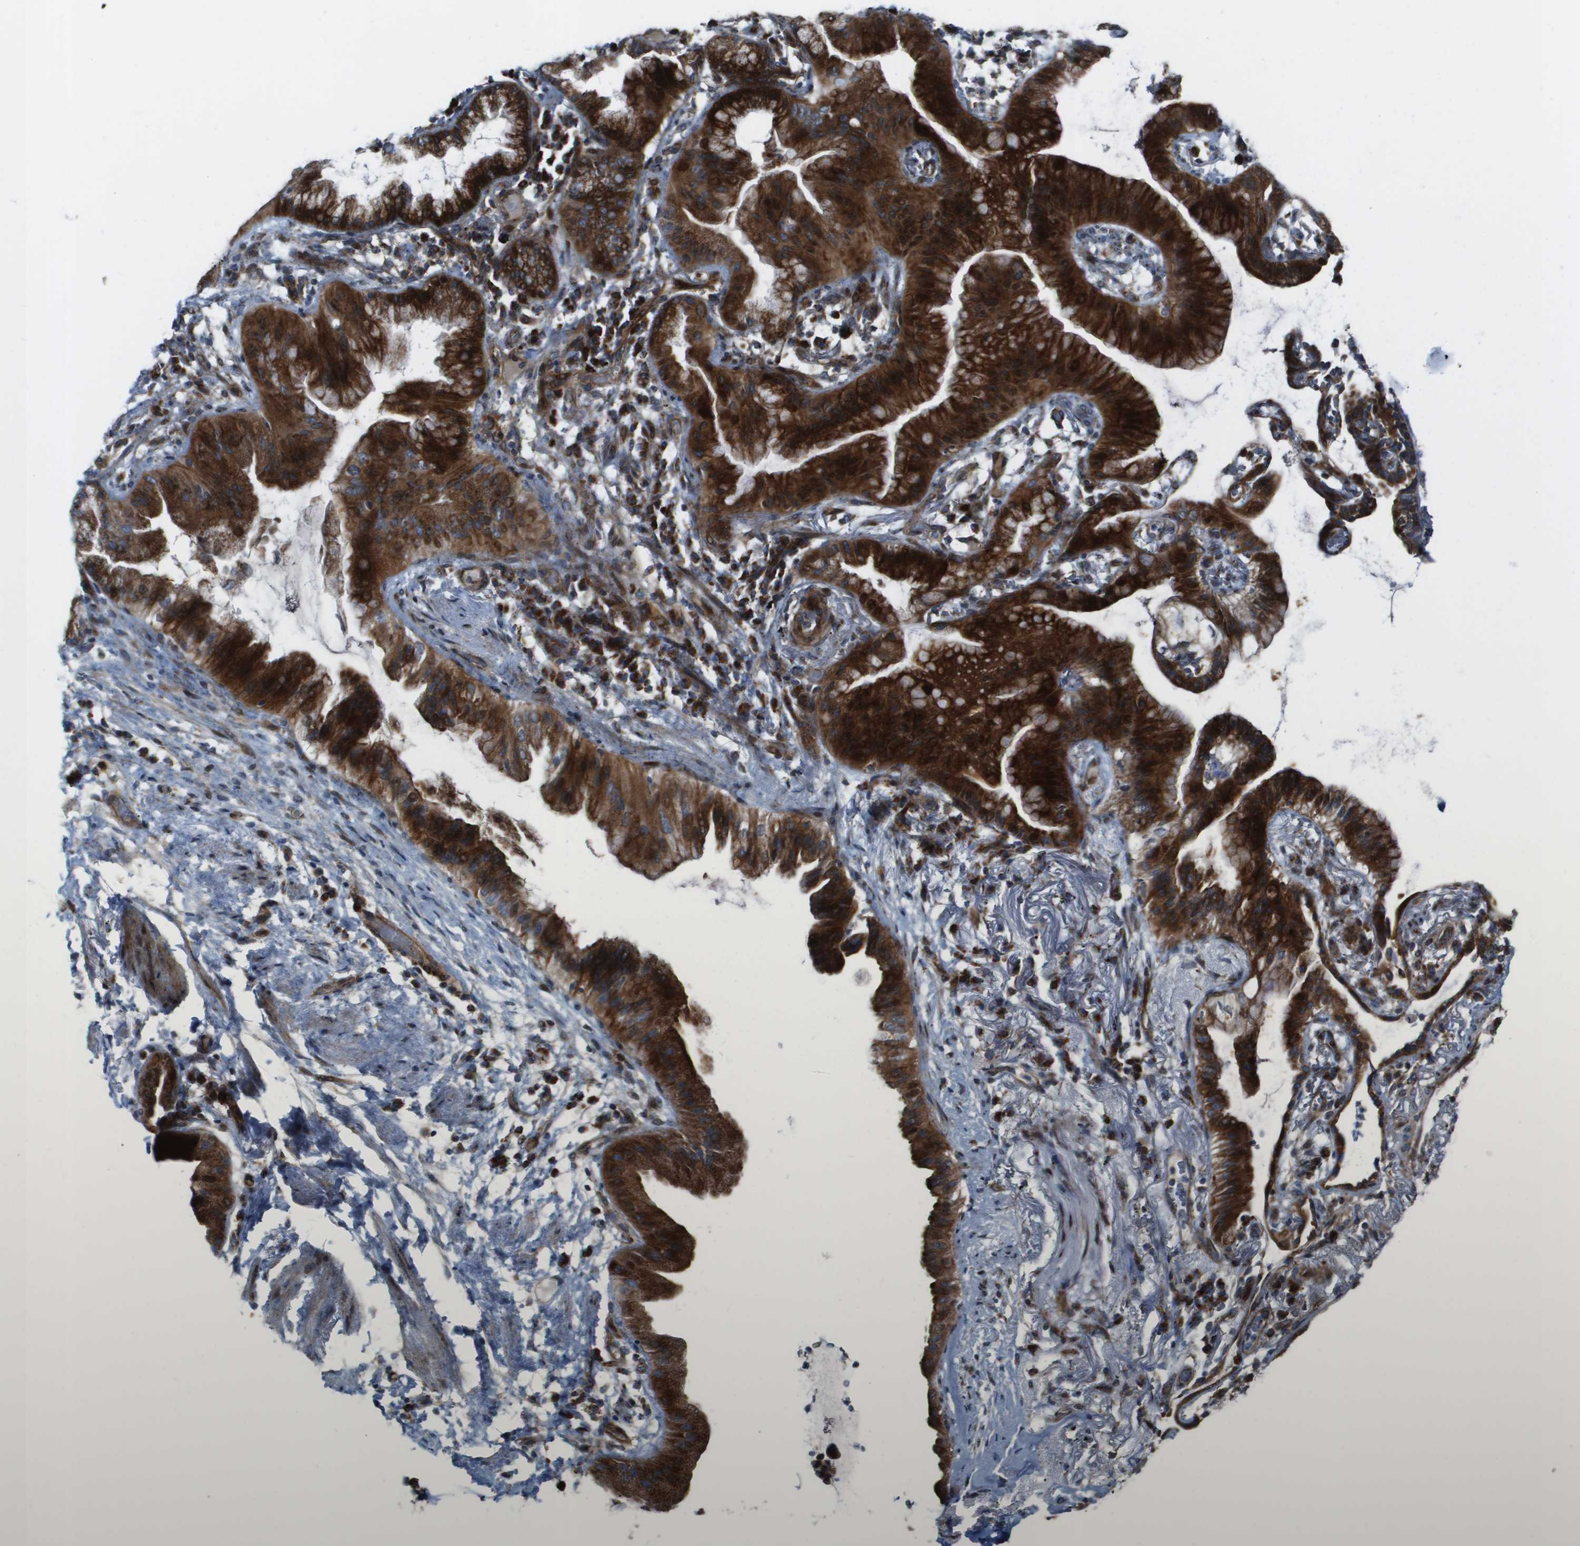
{"staining": {"intensity": "strong", "quantity": ">75%", "location": "cytoplasmic/membranous"}, "tissue": "lung cancer", "cell_type": "Tumor cells", "image_type": "cancer", "snomed": [{"axis": "morphology", "description": "Normal tissue, NOS"}, {"axis": "morphology", "description": "Adenocarcinoma, NOS"}, {"axis": "topography", "description": "Bronchus"}, {"axis": "topography", "description": "Lung"}], "caption": "Protein positivity by IHC demonstrates strong cytoplasmic/membranous positivity in approximately >75% of tumor cells in lung adenocarcinoma.", "gene": "MGAT3", "patient": {"sex": "female", "age": 70}}